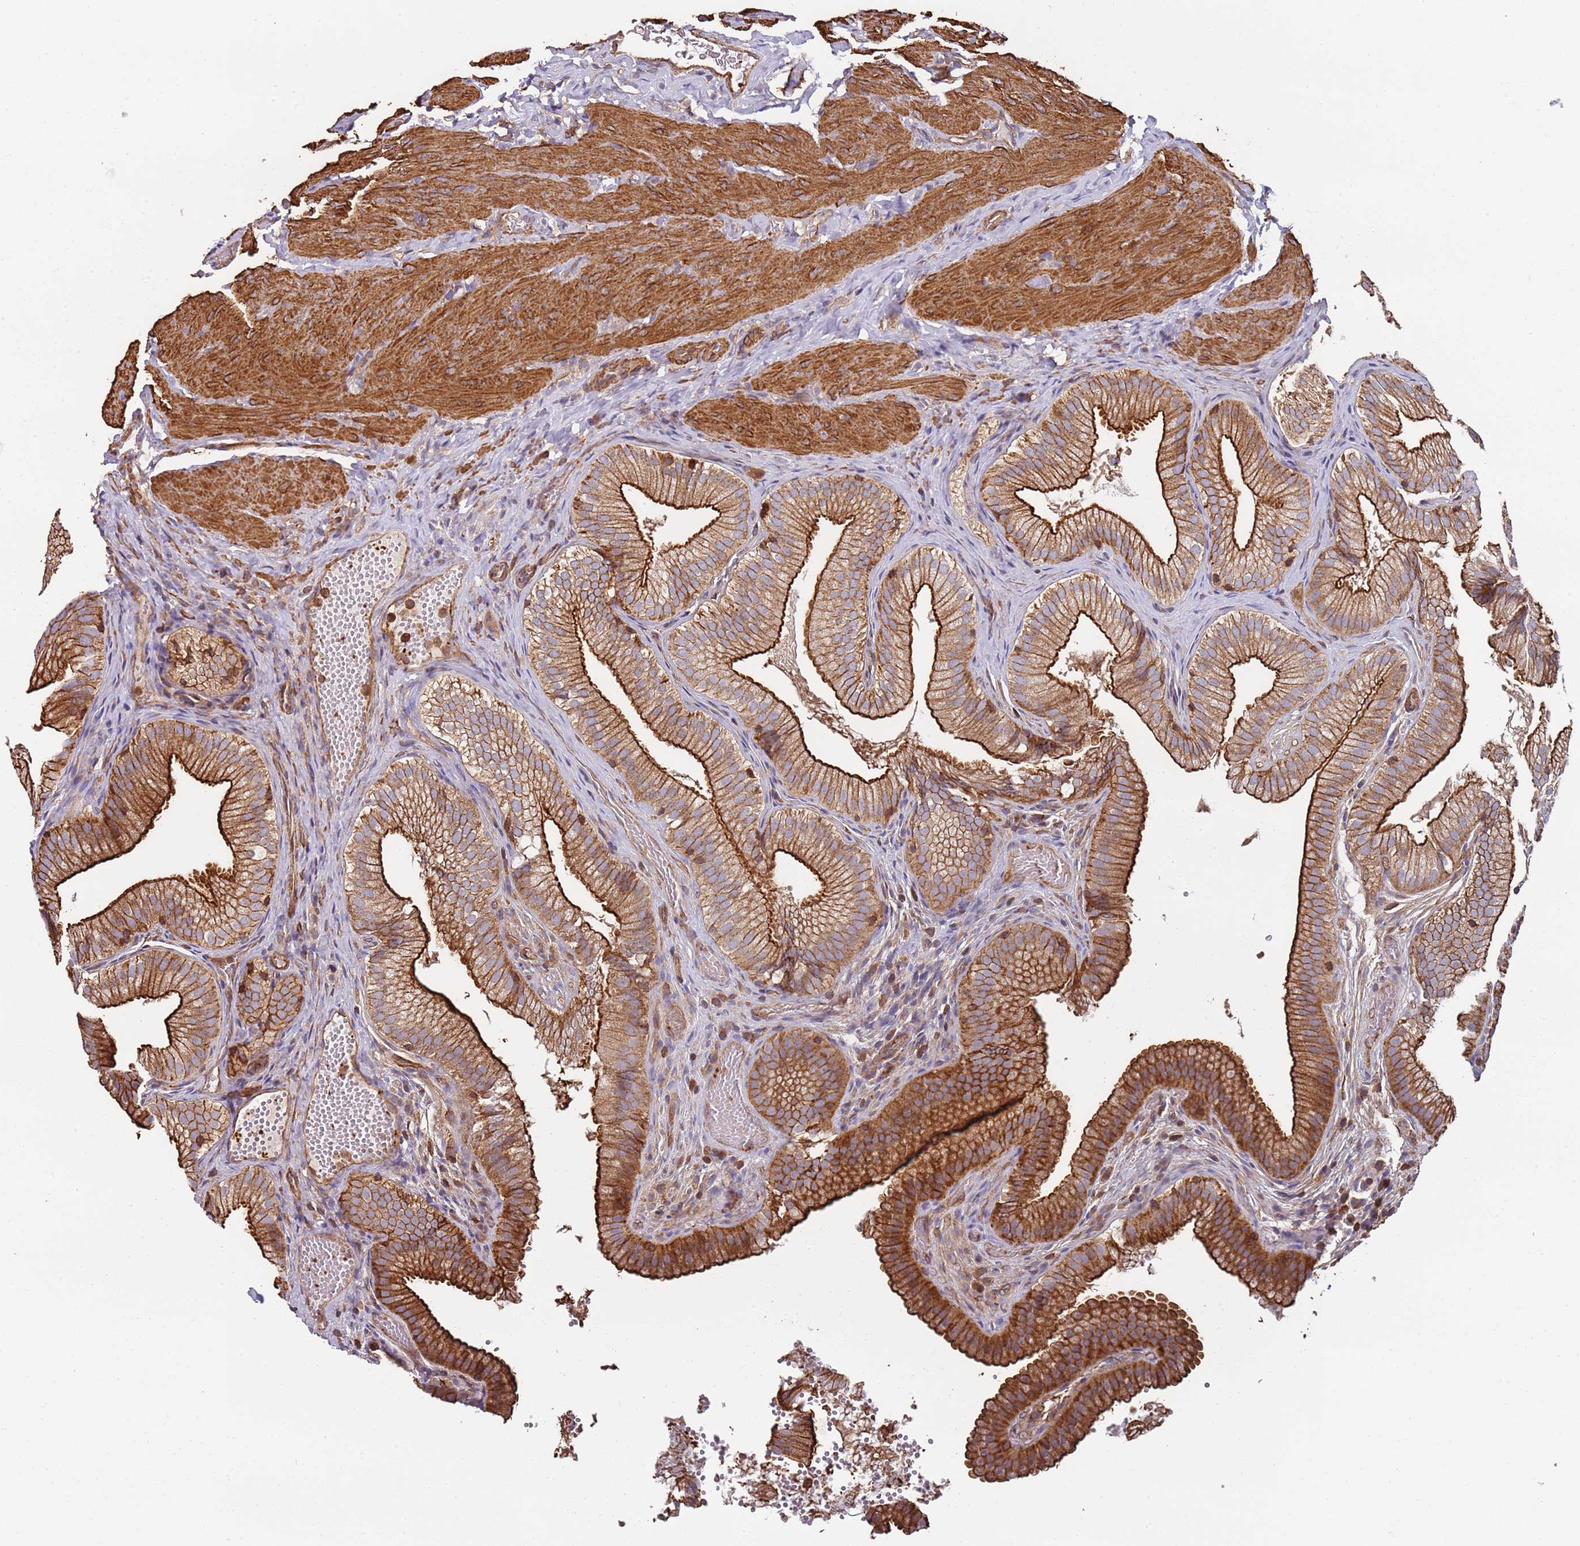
{"staining": {"intensity": "strong", "quantity": ">75%", "location": "cytoplasmic/membranous"}, "tissue": "gallbladder", "cell_type": "Glandular cells", "image_type": "normal", "snomed": [{"axis": "morphology", "description": "Normal tissue, NOS"}, {"axis": "topography", "description": "Gallbladder"}], "caption": "Protein analysis of benign gallbladder exhibits strong cytoplasmic/membranous staining in approximately >75% of glandular cells. The staining was performed using DAB (3,3'-diaminobenzidine), with brown indicating positive protein expression. Nuclei are stained blue with hematoxylin.", "gene": "CYP2U1", "patient": {"sex": "female", "age": 30}}